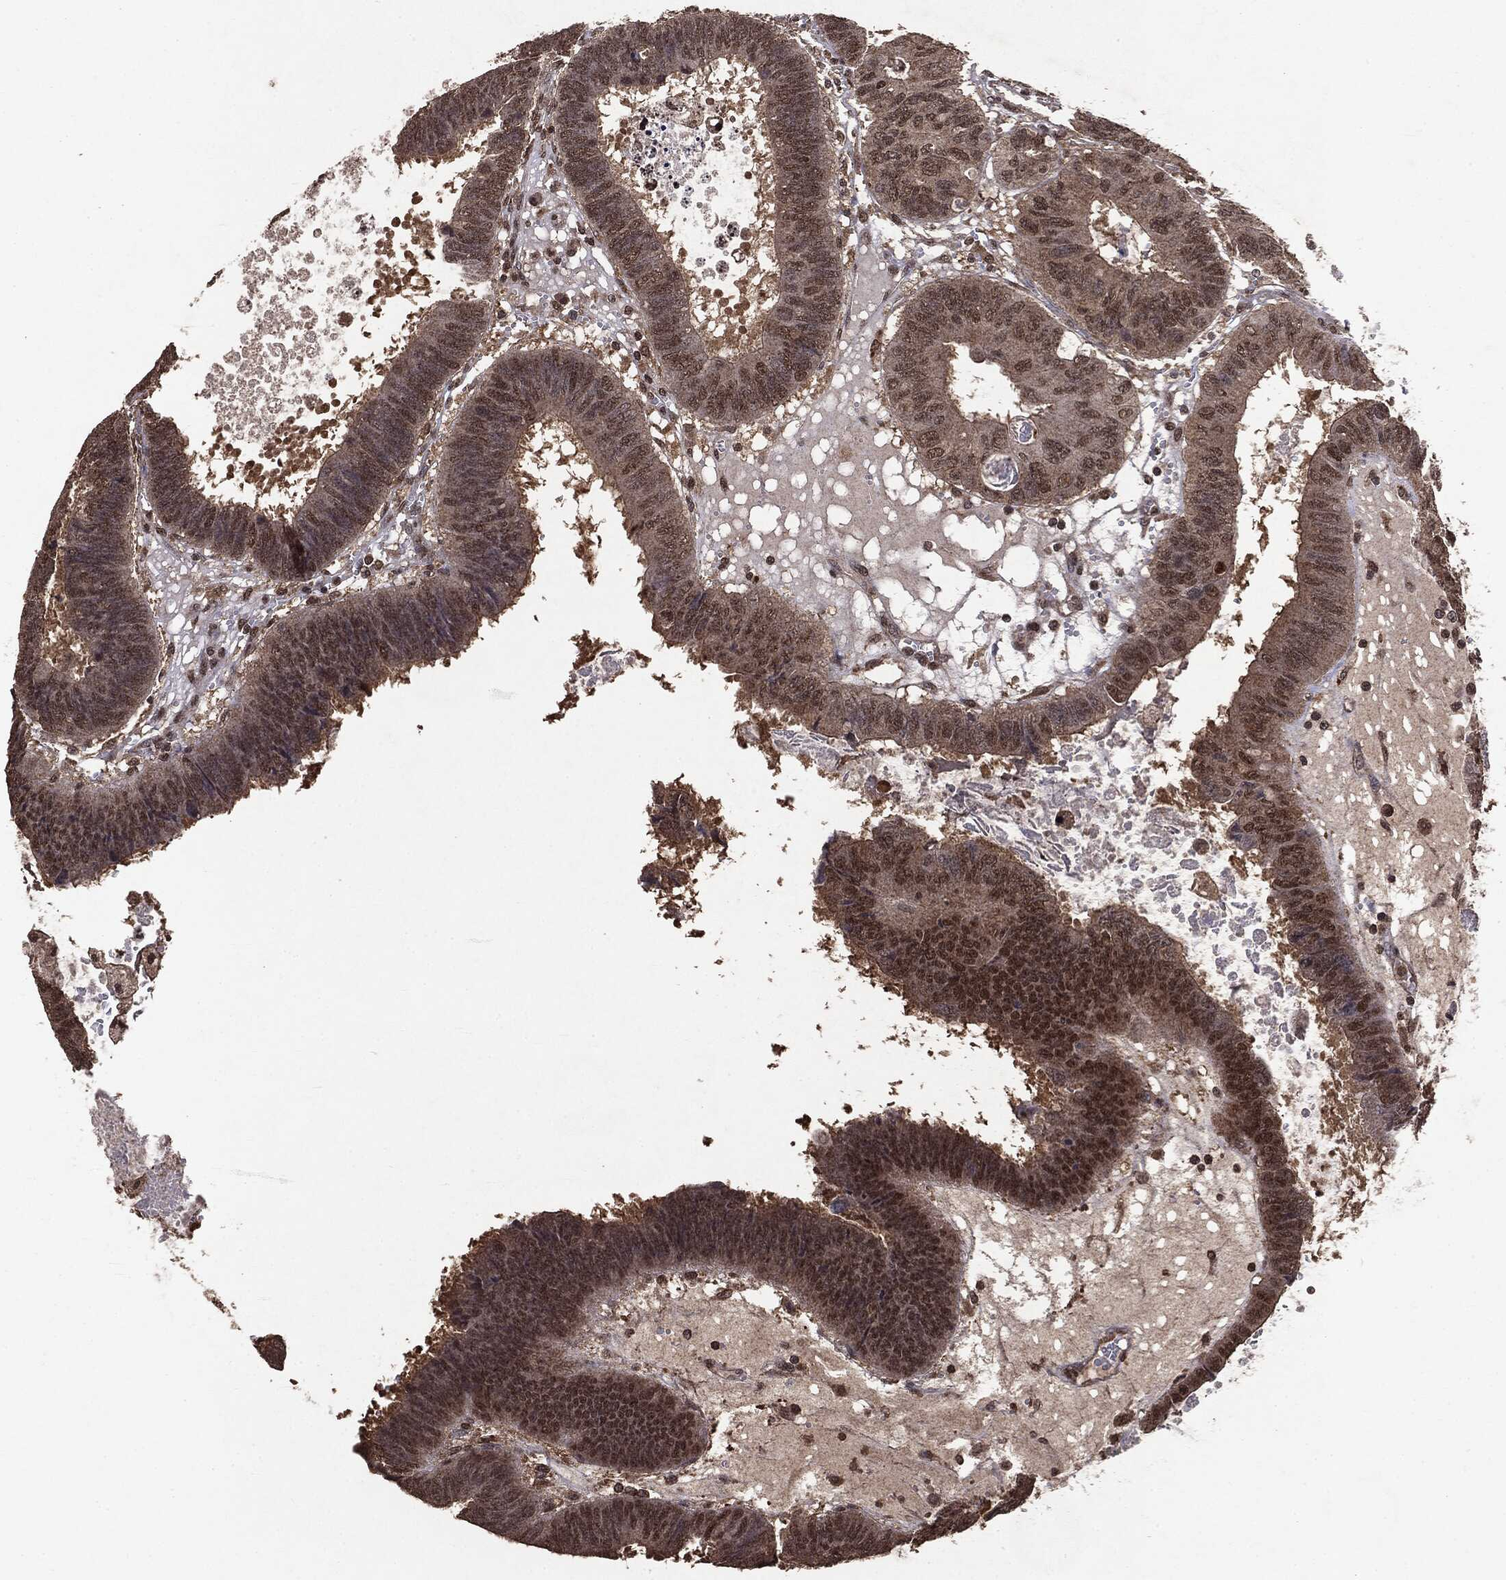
{"staining": {"intensity": "weak", "quantity": "25%-75%", "location": "cytoplasmic/membranous,nuclear"}, "tissue": "colorectal cancer", "cell_type": "Tumor cells", "image_type": "cancer", "snomed": [{"axis": "morphology", "description": "Adenocarcinoma, NOS"}, {"axis": "topography", "description": "Colon"}], "caption": "The micrograph reveals immunohistochemical staining of adenocarcinoma (colorectal). There is weak cytoplasmic/membranous and nuclear expression is identified in approximately 25%-75% of tumor cells. (IHC, brightfield microscopy, high magnification).", "gene": "PEBP1", "patient": {"sex": "male", "age": 62}}